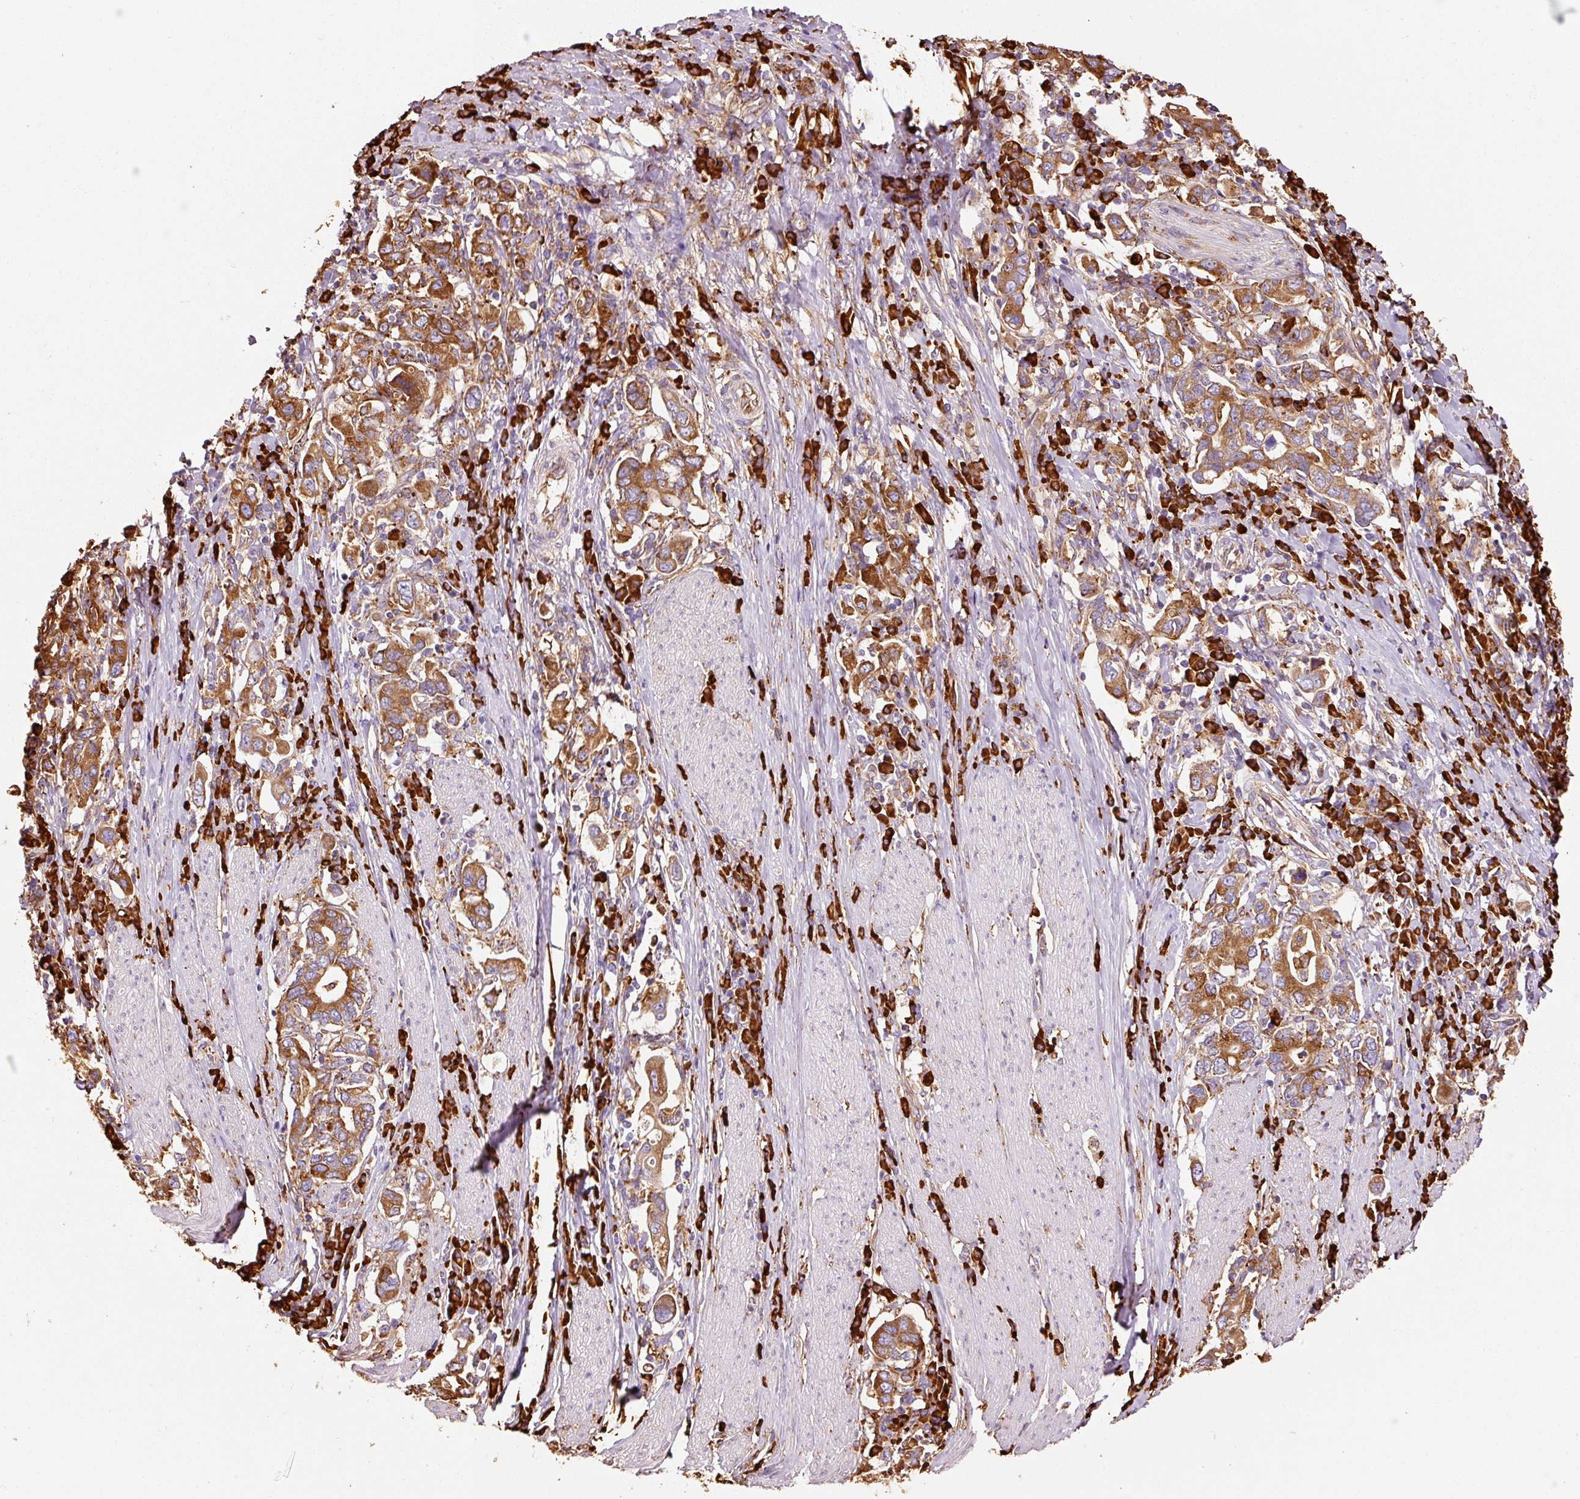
{"staining": {"intensity": "strong", "quantity": ">75%", "location": "cytoplasmic/membranous"}, "tissue": "stomach cancer", "cell_type": "Tumor cells", "image_type": "cancer", "snomed": [{"axis": "morphology", "description": "Adenocarcinoma, NOS"}, {"axis": "topography", "description": "Stomach, upper"}, {"axis": "topography", "description": "Stomach"}], "caption": "Protein analysis of stomach adenocarcinoma tissue exhibits strong cytoplasmic/membranous expression in approximately >75% of tumor cells.", "gene": "KLC1", "patient": {"sex": "male", "age": 62}}